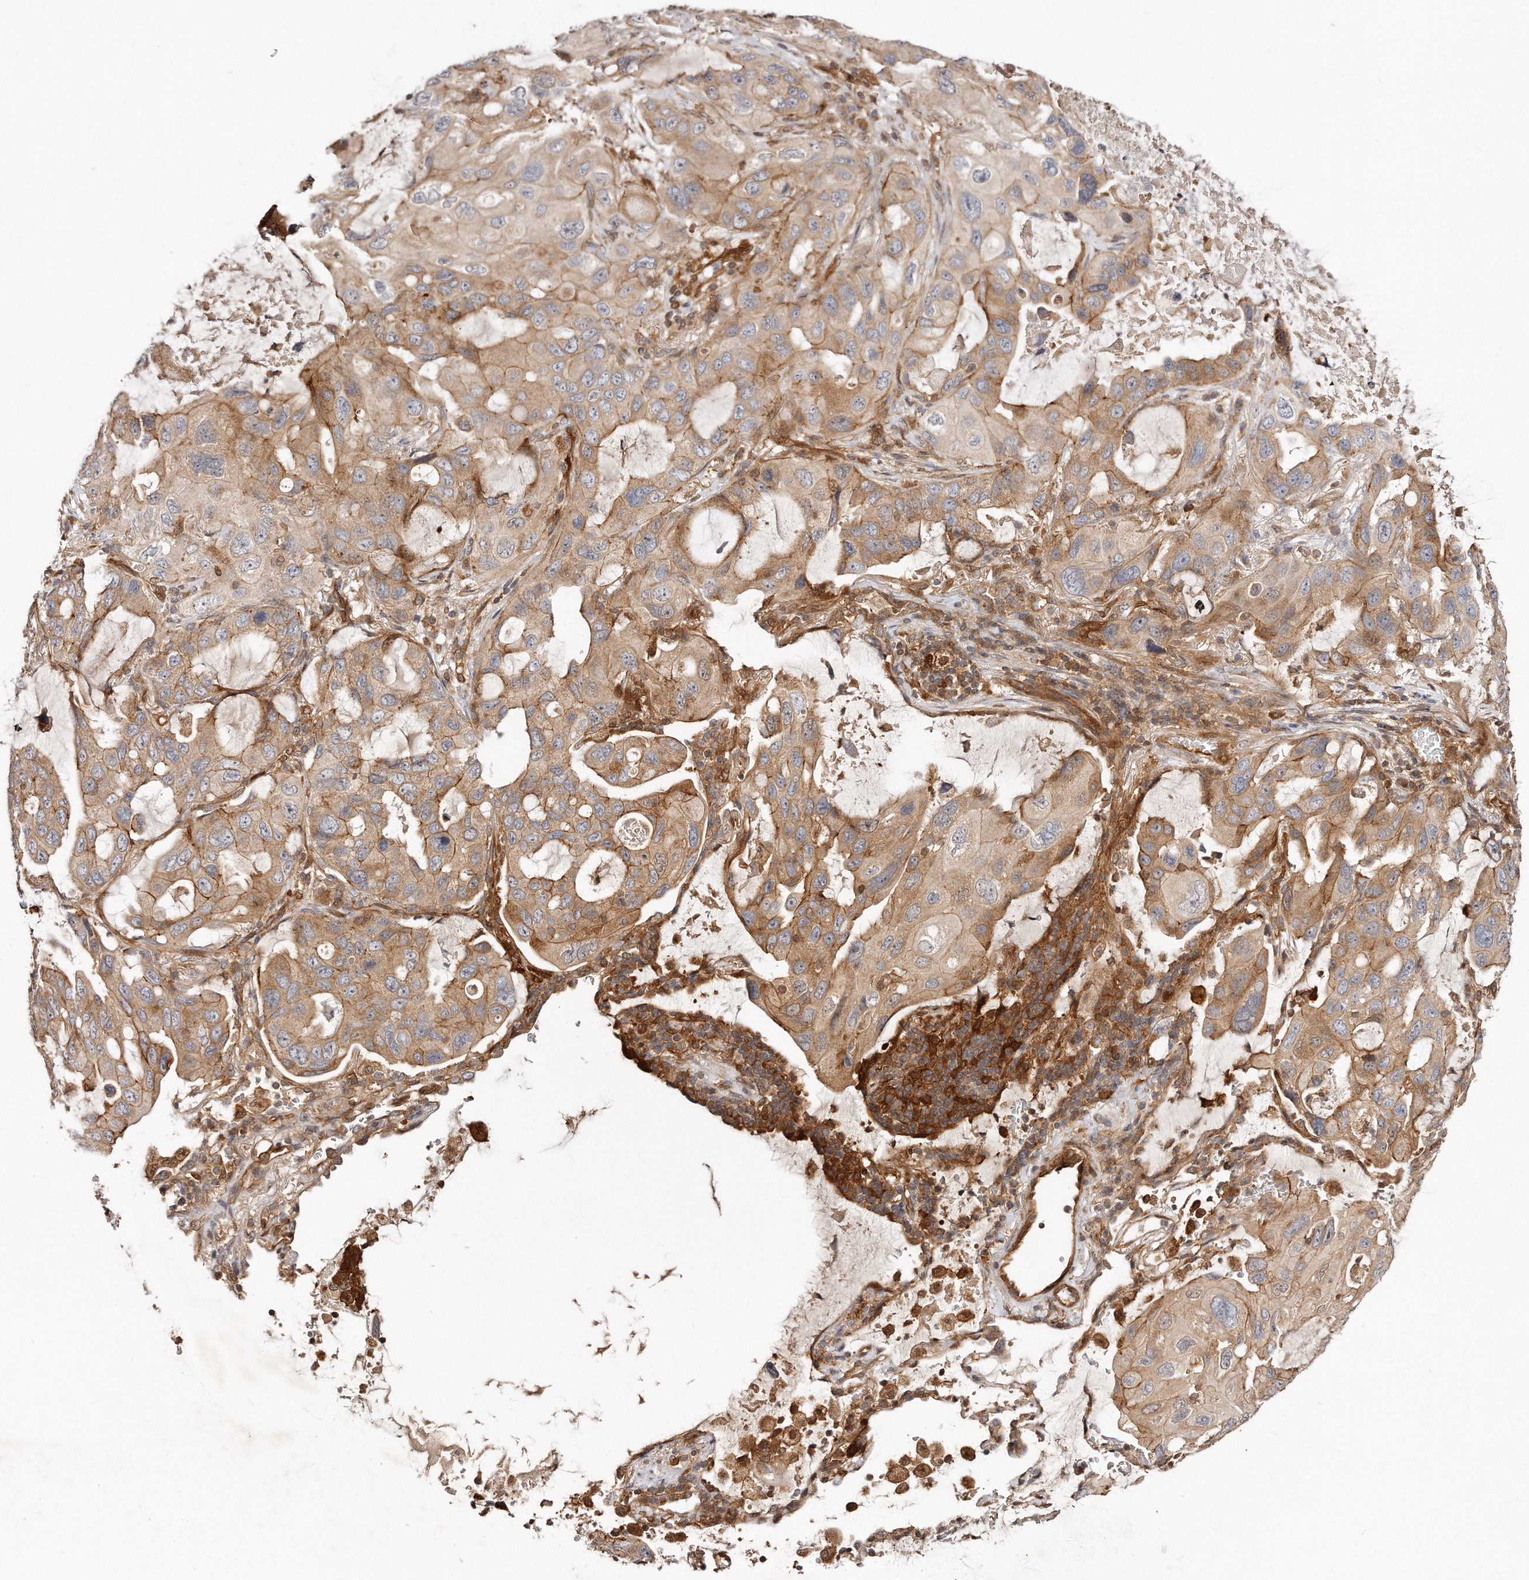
{"staining": {"intensity": "moderate", "quantity": ">75%", "location": "cytoplasmic/membranous"}, "tissue": "lung cancer", "cell_type": "Tumor cells", "image_type": "cancer", "snomed": [{"axis": "morphology", "description": "Squamous cell carcinoma, NOS"}, {"axis": "topography", "description": "Lung"}], "caption": "Human lung cancer stained with a brown dye shows moderate cytoplasmic/membranous positive expression in about >75% of tumor cells.", "gene": "GBP4", "patient": {"sex": "female", "age": 73}}